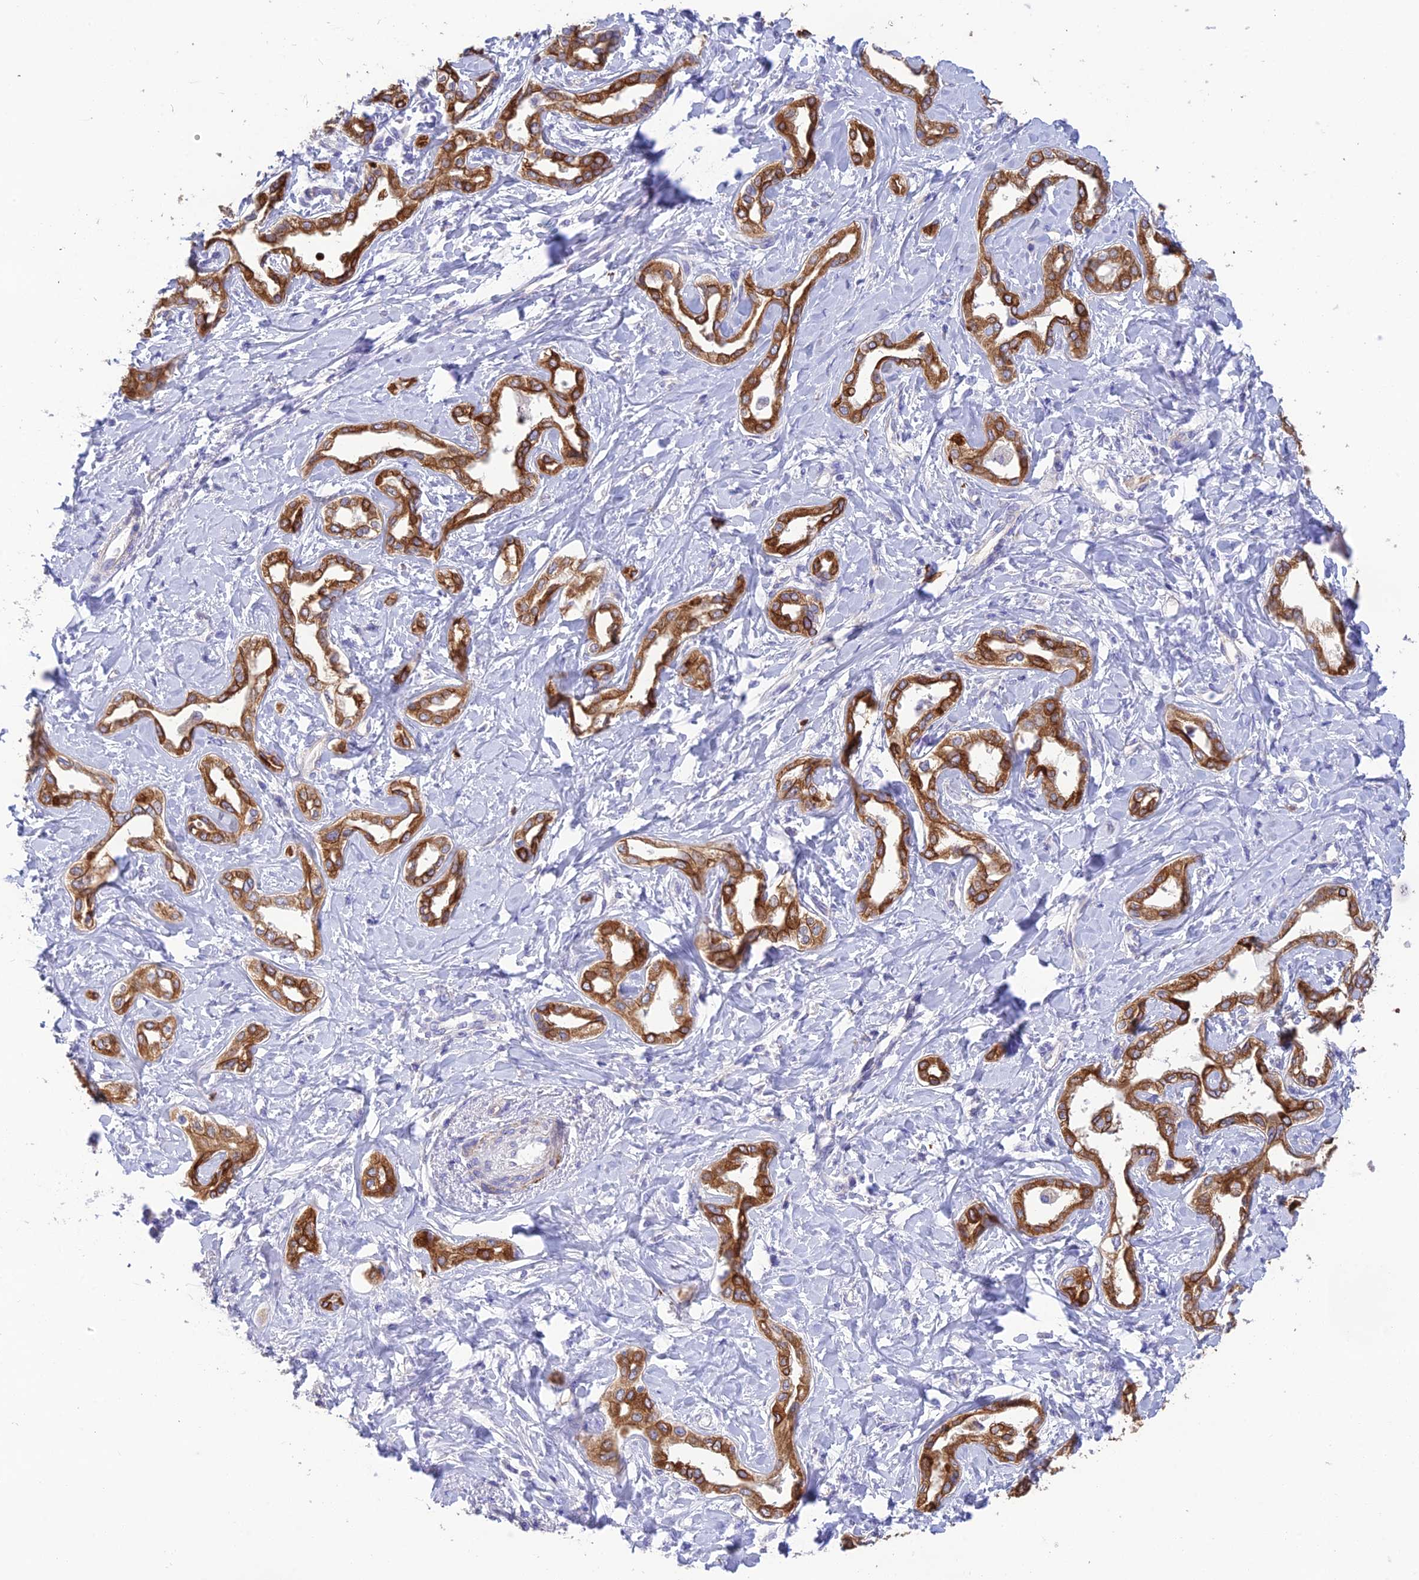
{"staining": {"intensity": "strong", "quantity": ">75%", "location": "cytoplasmic/membranous"}, "tissue": "liver cancer", "cell_type": "Tumor cells", "image_type": "cancer", "snomed": [{"axis": "morphology", "description": "Cholangiocarcinoma"}, {"axis": "topography", "description": "Liver"}], "caption": "Immunohistochemistry (IHC) of human liver cholangiocarcinoma demonstrates high levels of strong cytoplasmic/membranous staining in approximately >75% of tumor cells. (Stains: DAB (3,3'-diaminobenzidine) in brown, nuclei in blue, Microscopy: brightfield microscopy at high magnification).", "gene": "HSD17B2", "patient": {"sex": "female", "age": 77}}